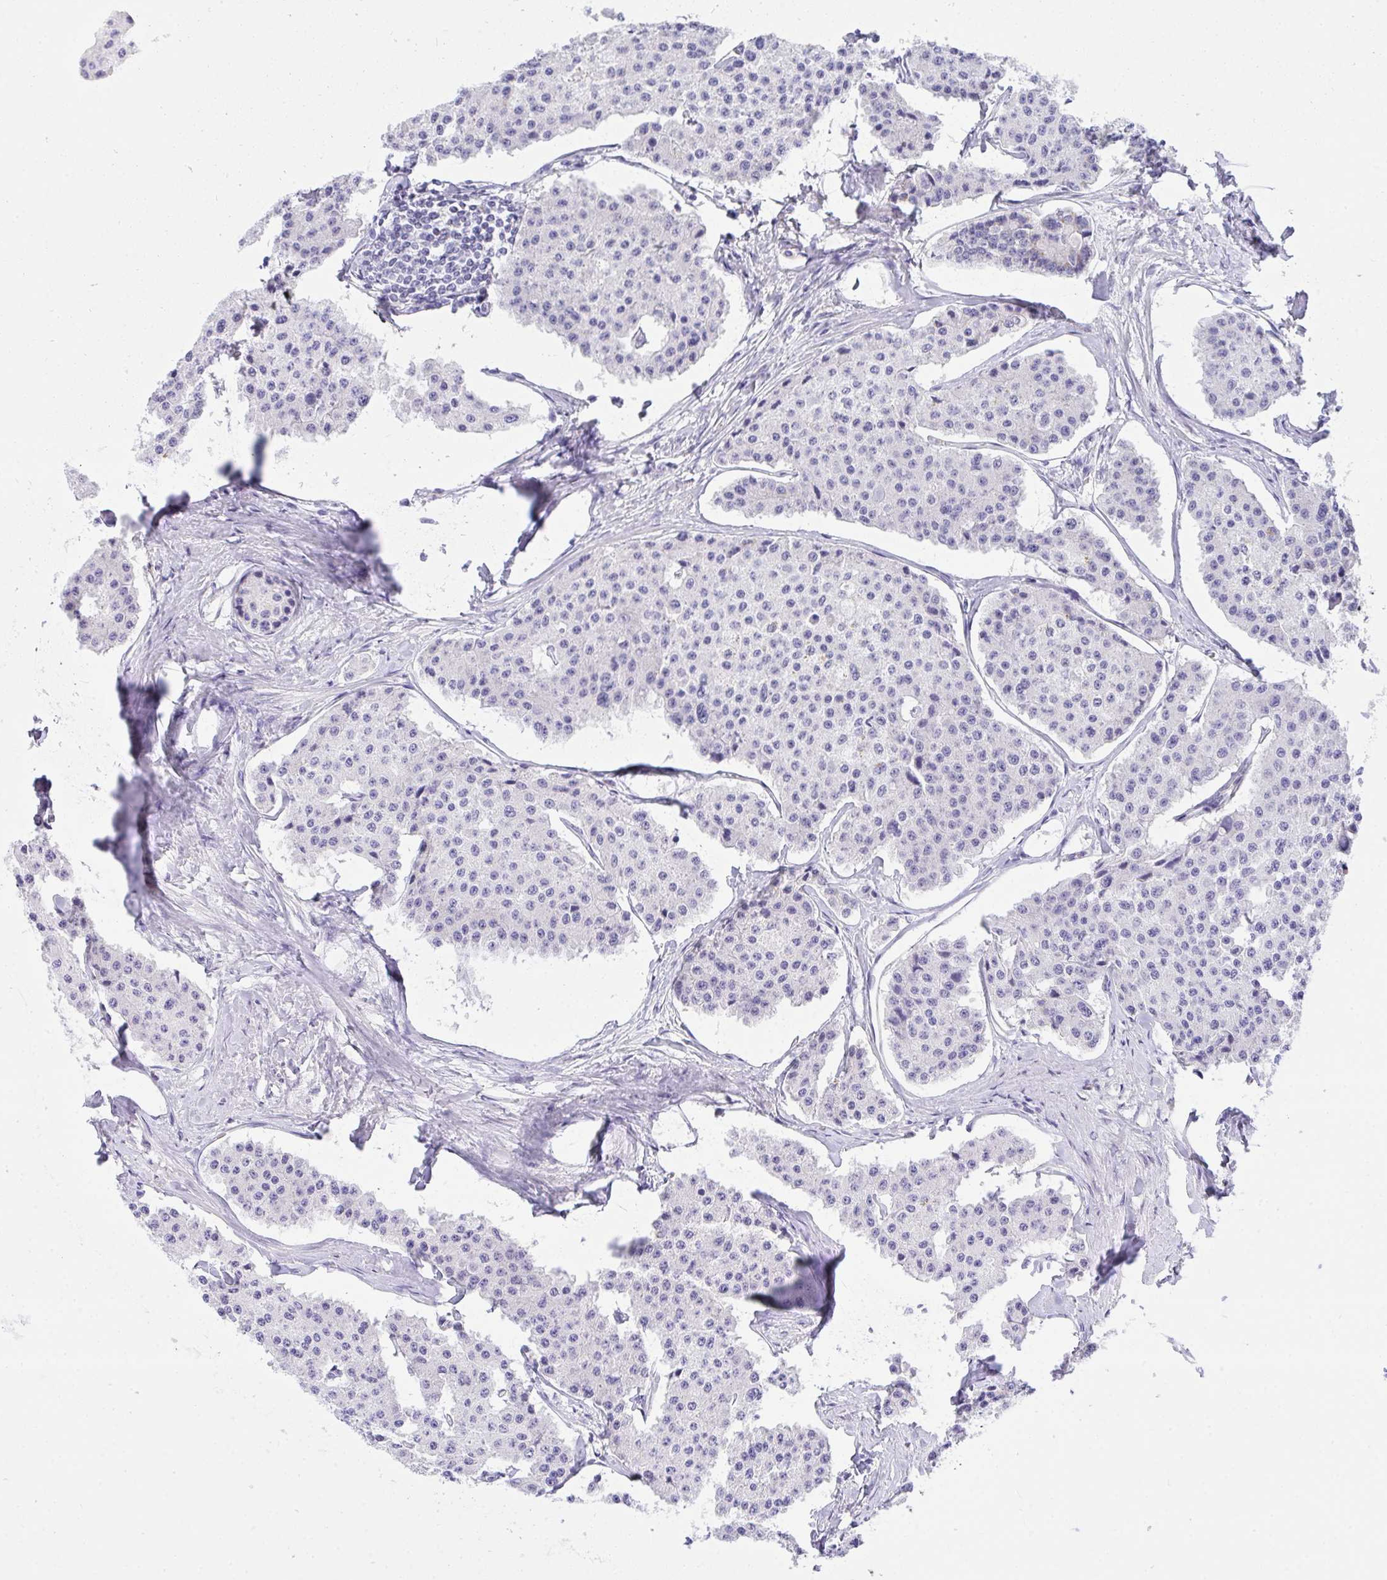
{"staining": {"intensity": "negative", "quantity": "none", "location": "none"}, "tissue": "carcinoid", "cell_type": "Tumor cells", "image_type": "cancer", "snomed": [{"axis": "morphology", "description": "Carcinoid, malignant, NOS"}, {"axis": "topography", "description": "Small intestine"}], "caption": "This is a histopathology image of immunohistochemistry staining of carcinoid, which shows no staining in tumor cells. (Stains: DAB (3,3'-diaminobenzidine) immunohistochemistry (IHC) with hematoxylin counter stain, Microscopy: brightfield microscopy at high magnification).", "gene": "HOXD12", "patient": {"sex": "female", "age": 65}}